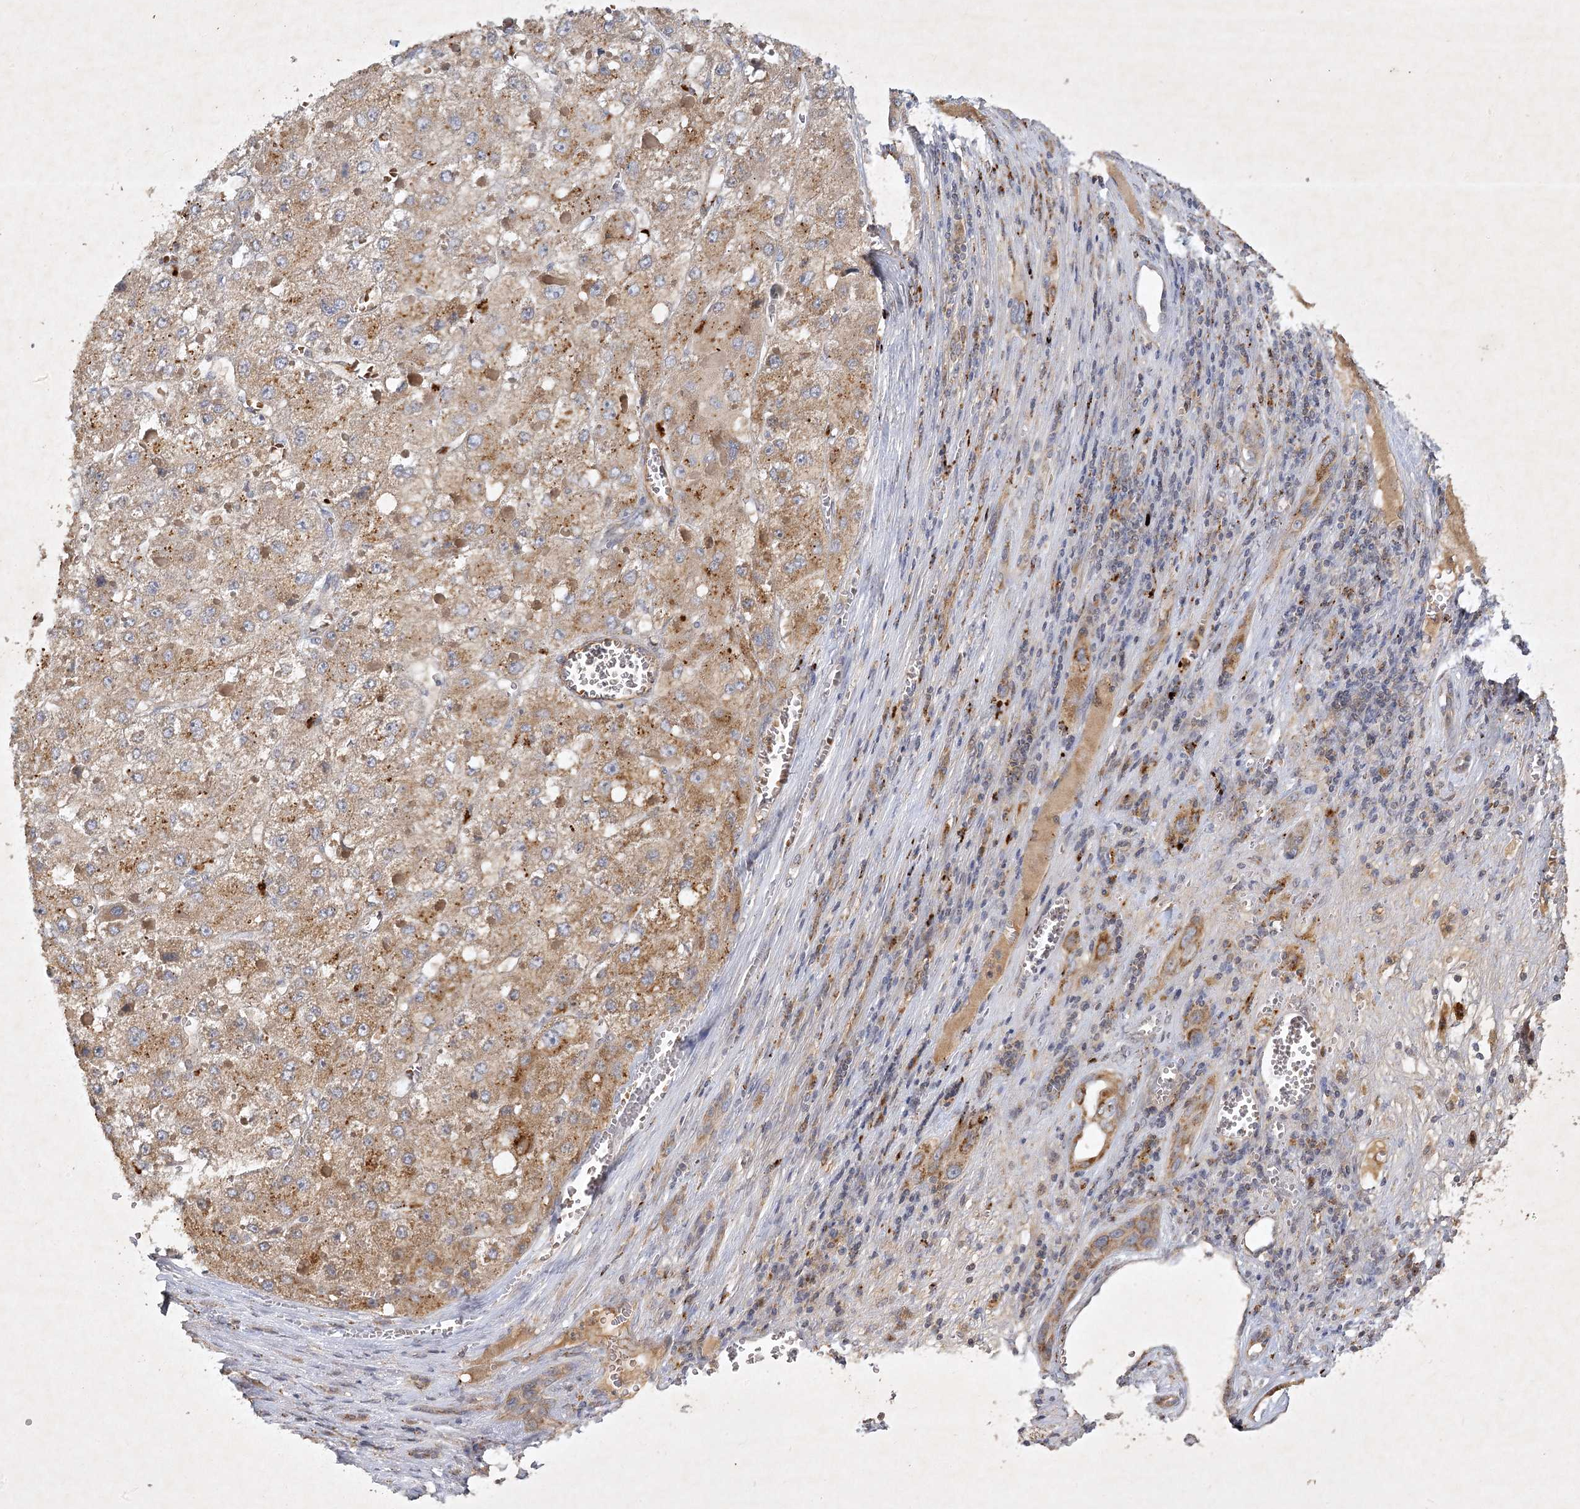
{"staining": {"intensity": "moderate", "quantity": ">75%", "location": "cytoplasmic/membranous"}, "tissue": "liver cancer", "cell_type": "Tumor cells", "image_type": "cancer", "snomed": [{"axis": "morphology", "description": "Carcinoma, Hepatocellular, NOS"}, {"axis": "topography", "description": "Liver"}], "caption": "Protein expression analysis of human liver cancer reveals moderate cytoplasmic/membranous staining in approximately >75% of tumor cells.", "gene": "PYROXD2", "patient": {"sex": "female", "age": 73}}